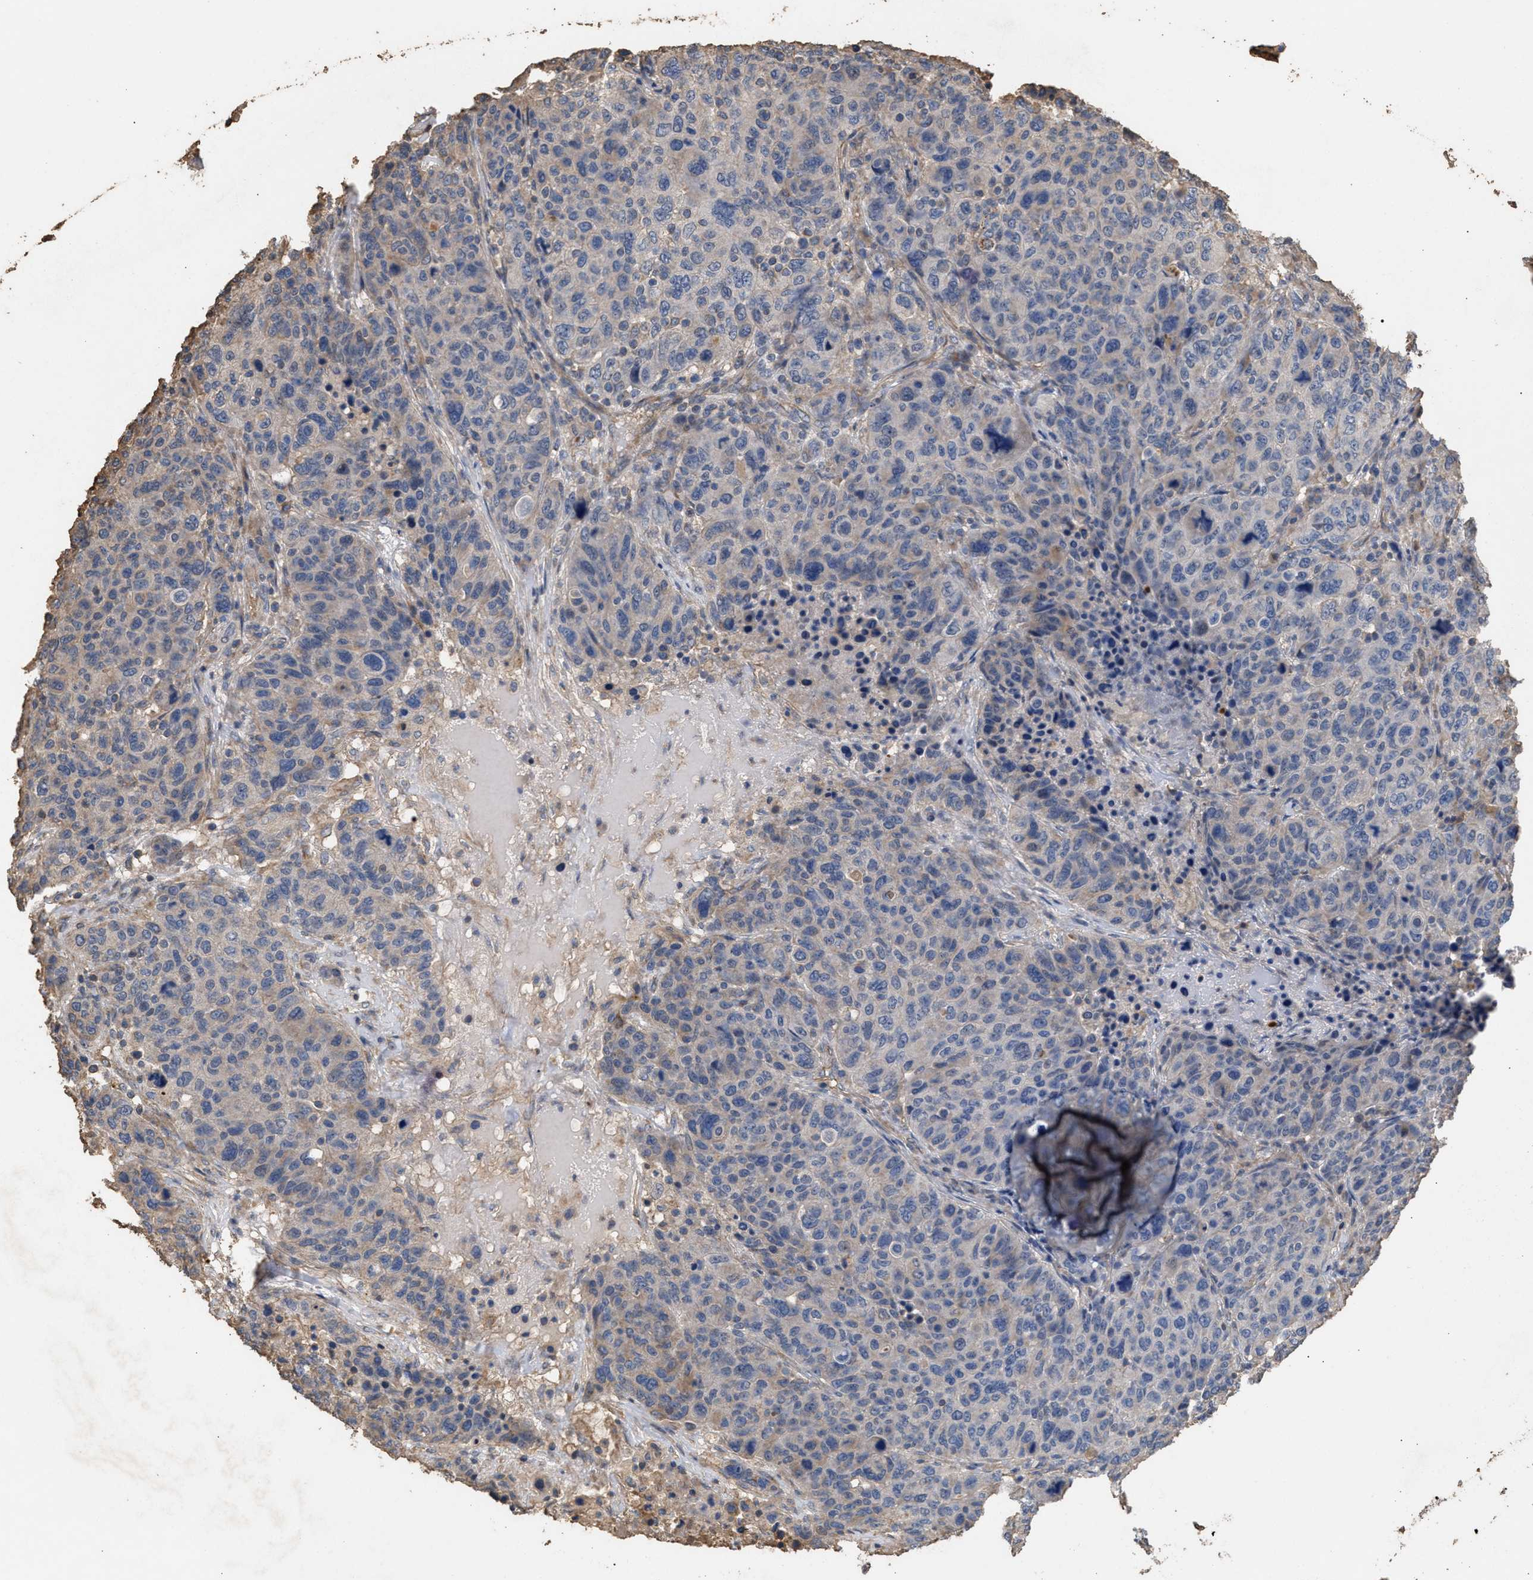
{"staining": {"intensity": "weak", "quantity": "<25%", "location": "cytoplasmic/membranous"}, "tissue": "breast cancer", "cell_type": "Tumor cells", "image_type": "cancer", "snomed": [{"axis": "morphology", "description": "Duct carcinoma"}, {"axis": "topography", "description": "Breast"}], "caption": "Tumor cells are negative for brown protein staining in breast cancer.", "gene": "HTRA3", "patient": {"sex": "female", "age": 37}}